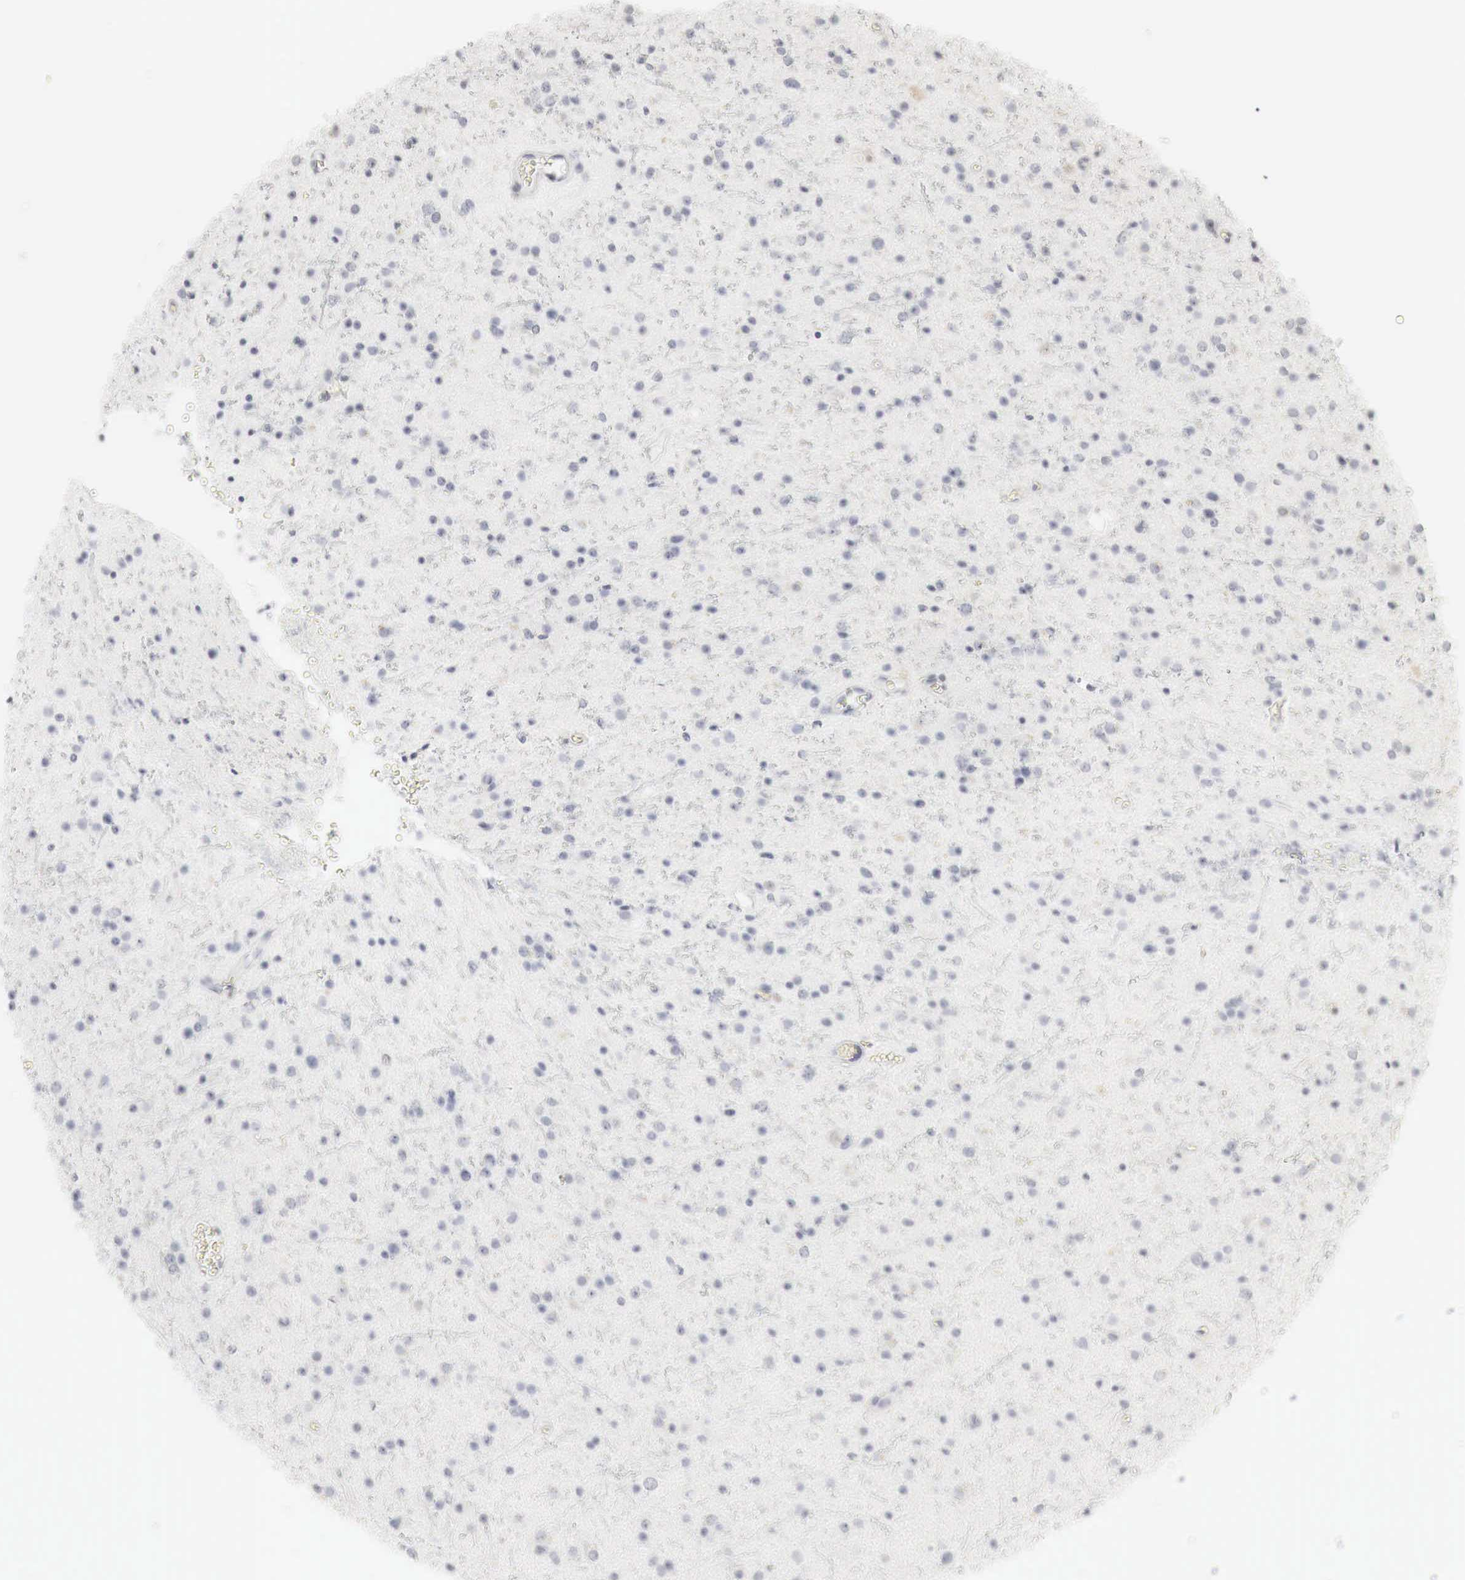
{"staining": {"intensity": "negative", "quantity": "none", "location": "none"}, "tissue": "glioma", "cell_type": "Tumor cells", "image_type": "cancer", "snomed": [{"axis": "morphology", "description": "Glioma, malignant, Low grade"}, {"axis": "topography", "description": "Brain"}], "caption": "Glioma was stained to show a protein in brown. There is no significant expression in tumor cells.", "gene": "TP63", "patient": {"sex": "female", "age": 46}}